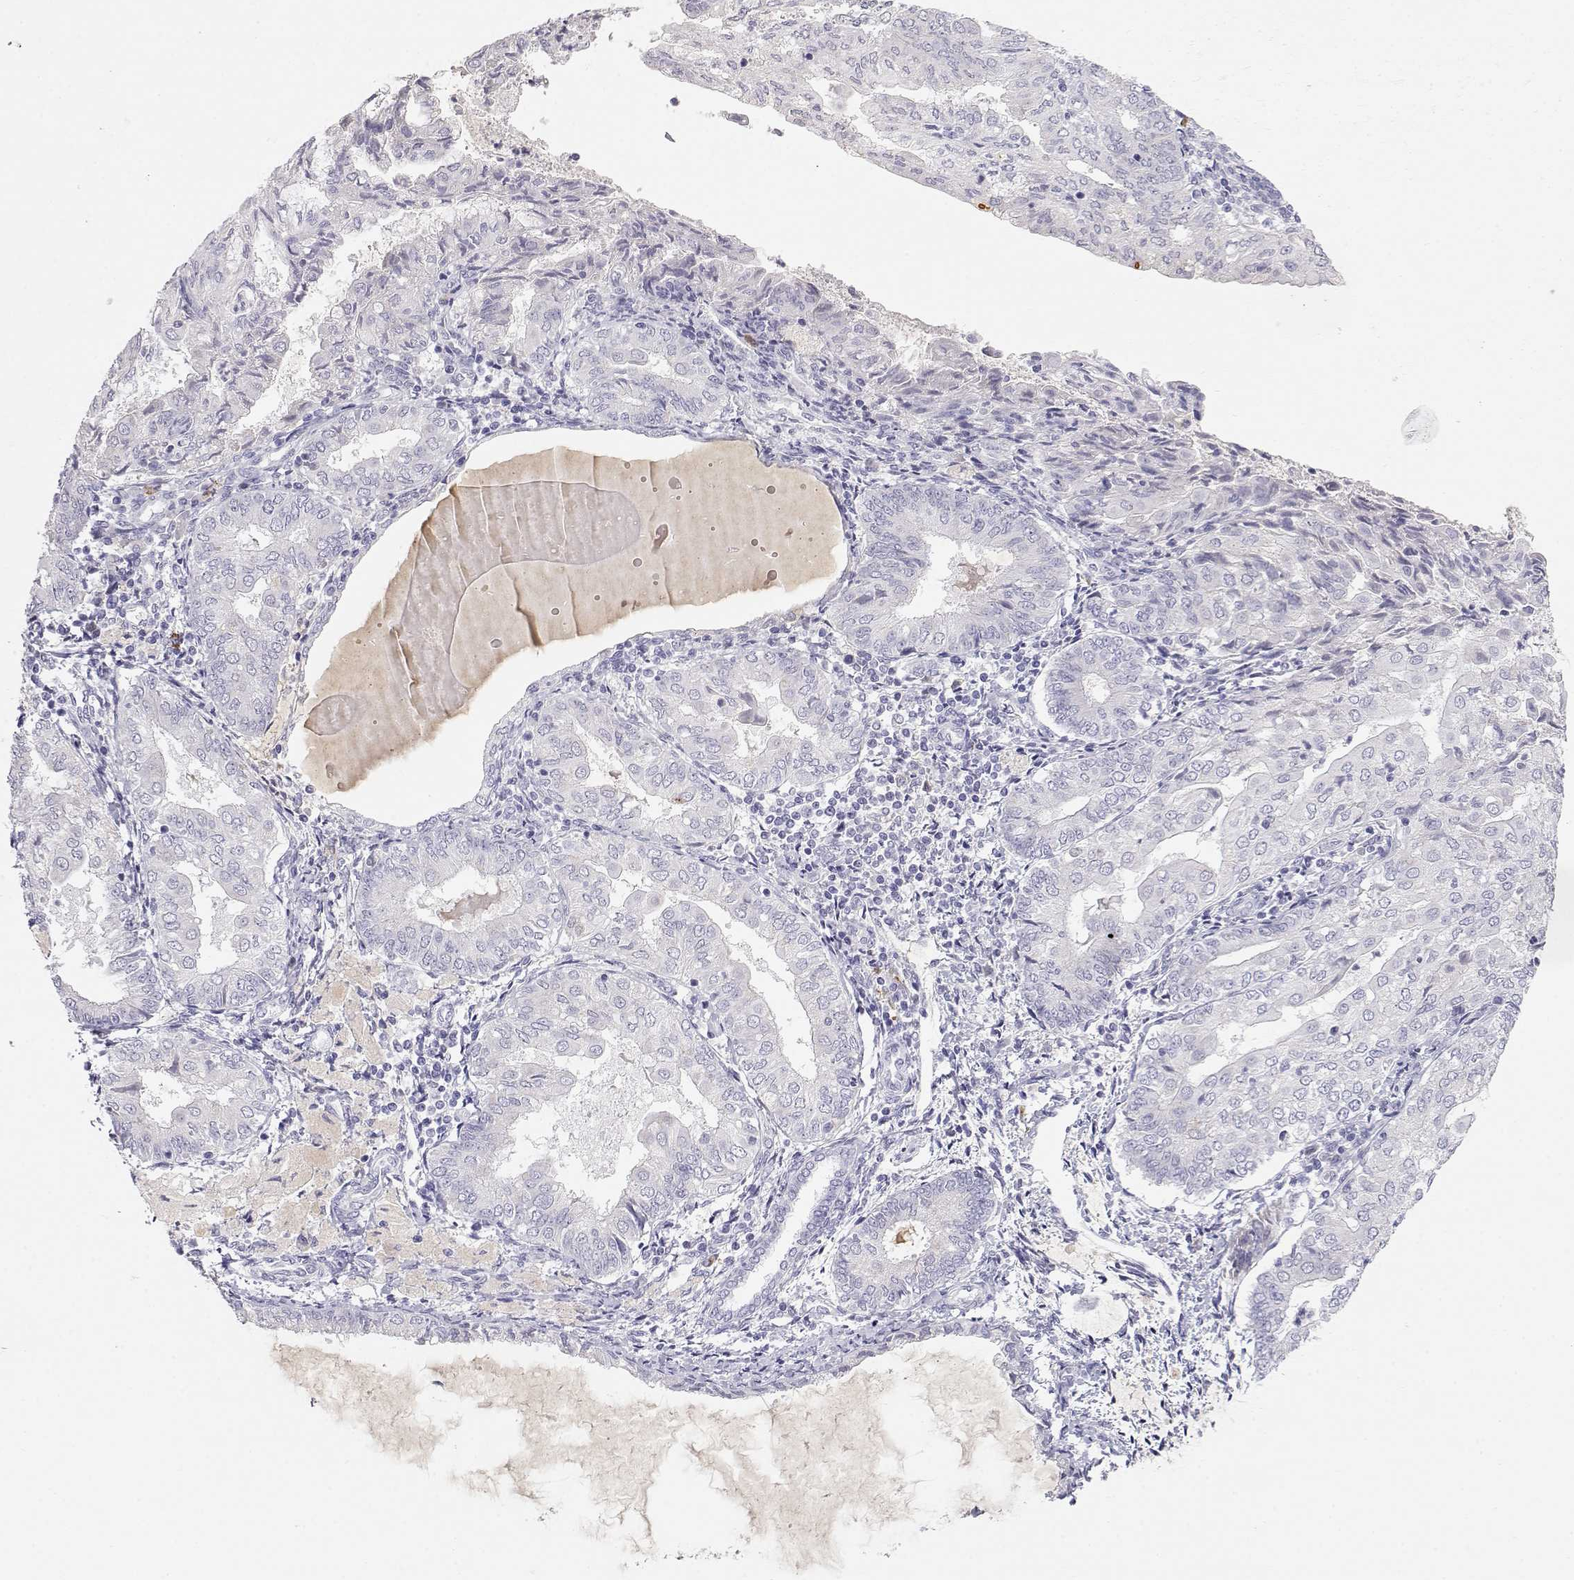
{"staining": {"intensity": "negative", "quantity": "none", "location": "none"}, "tissue": "endometrial cancer", "cell_type": "Tumor cells", "image_type": "cancer", "snomed": [{"axis": "morphology", "description": "Adenocarcinoma, NOS"}, {"axis": "topography", "description": "Endometrium"}], "caption": "Immunohistochemistry histopathology image of endometrial cancer stained for a protein (brown), which shows no positivity in tumor cells.", "gene": "CDHR1", "patient": {"sex": "female", "age": 68}}